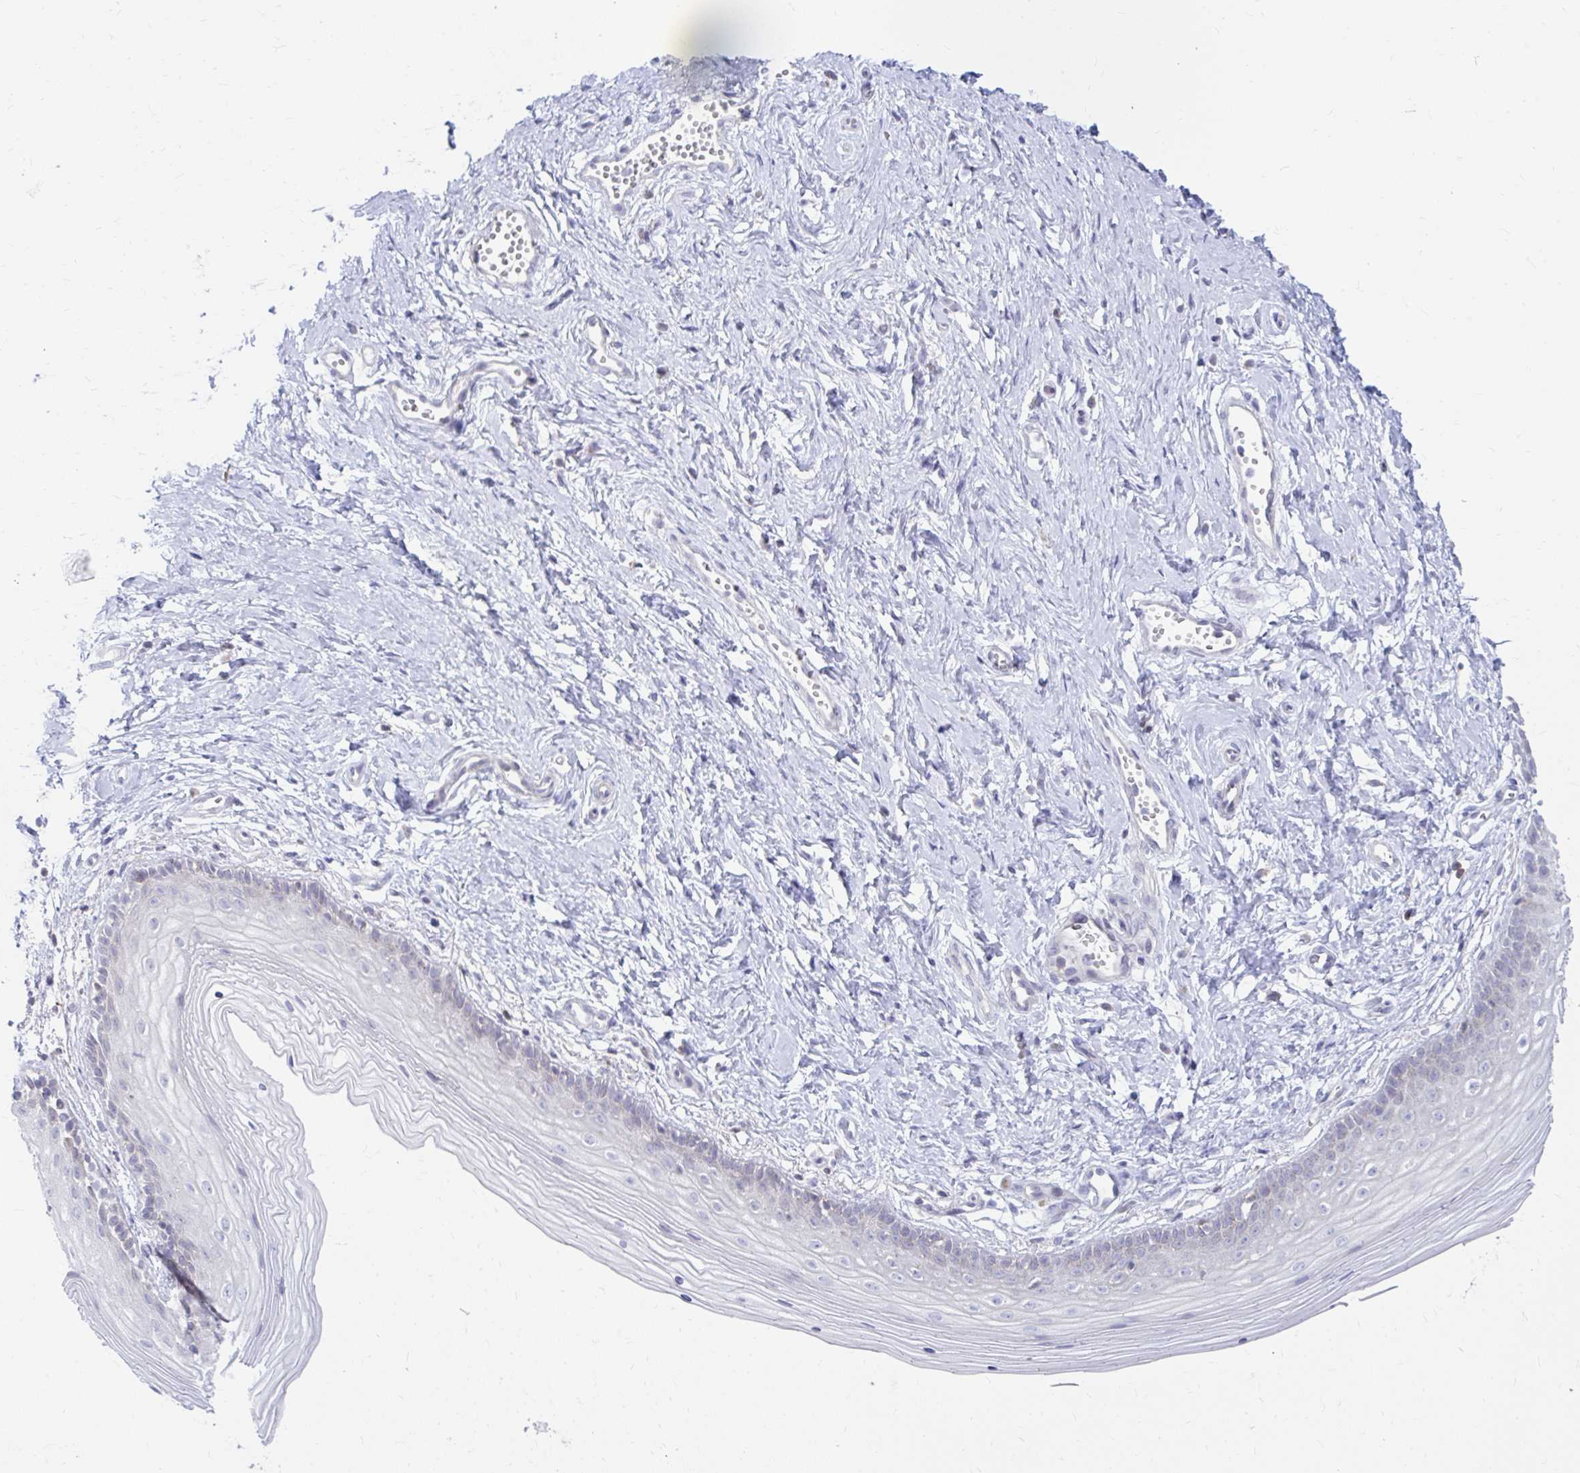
{"staining": {"intensity": "moderate", "quantity": "<25%", "location": "cytoplasmic/membranous"}, "tissue": "vagina", "cell_type": "Squamous epithelial cells", "image_type": "normal", "snomed": [{"axis": "morphology", "description": "Normal tissue, NOS"}, {"axis": "topography", "description": "Vagina"}], "caption": "This photomicrograph reveals immunohistochemistry staining of unremarkable vagina, with low moderate cytoplasmic/membranous positivity in approximately <25% of squamous epithelial cells.", "gene": "RADIL", "patient": {"sex": "female", "age": 38}}